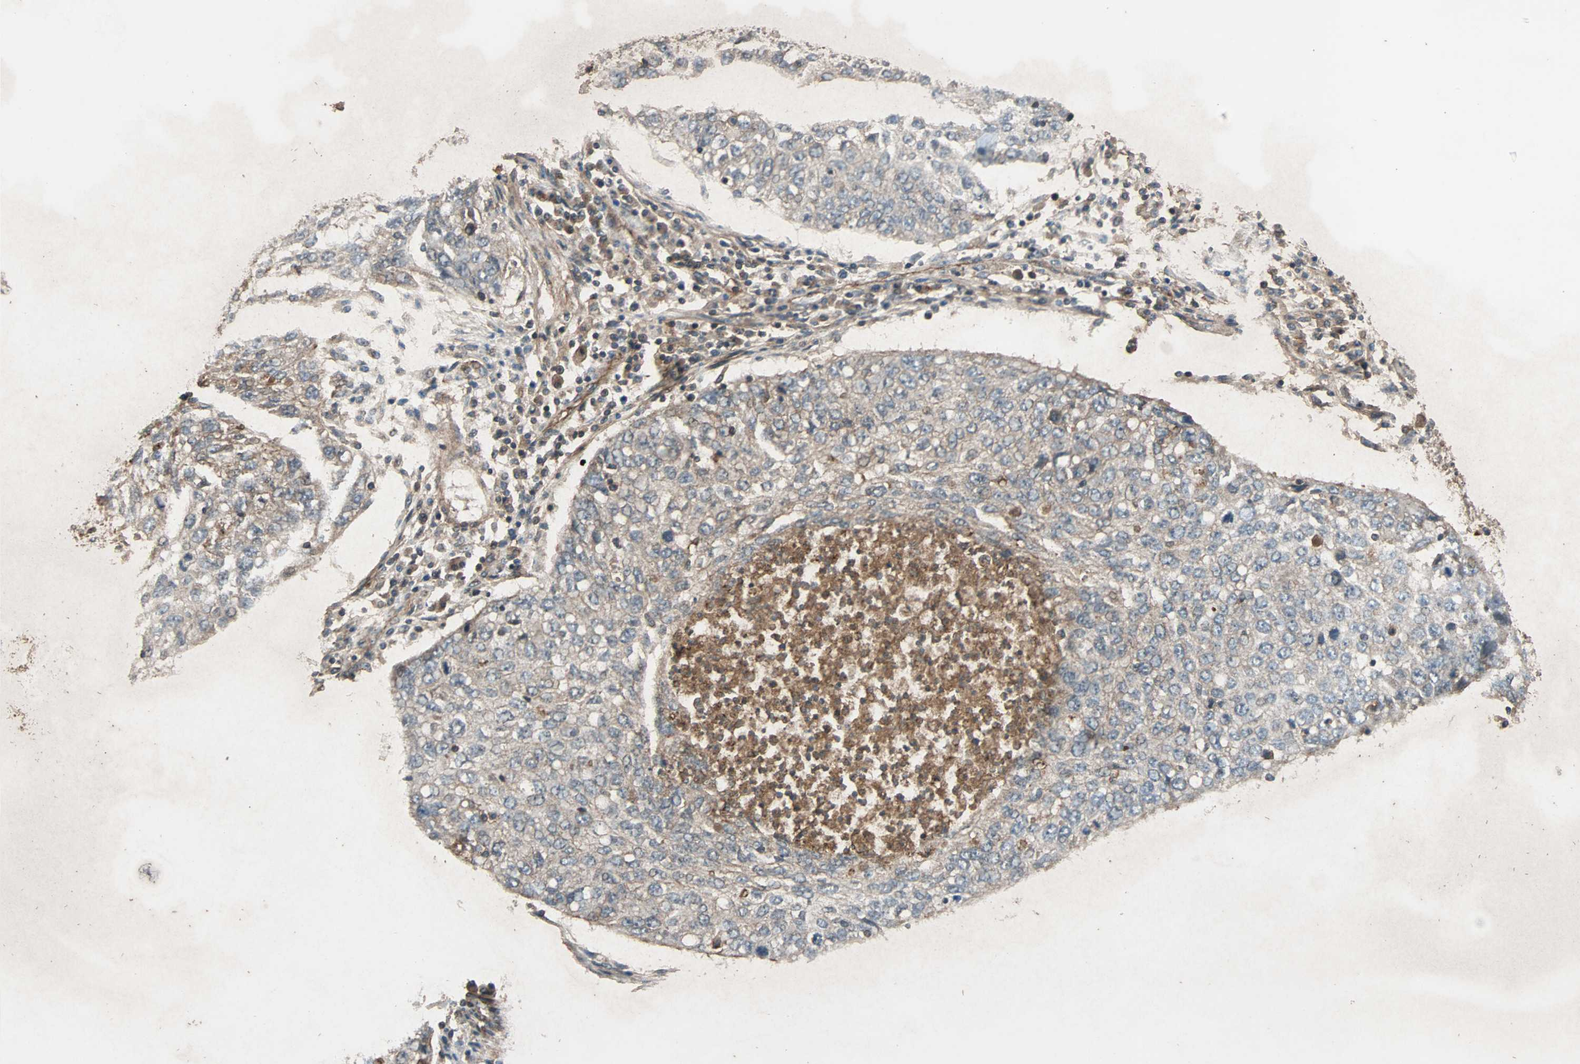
{"staining": {"intensity": "weak", "quantity": ">75%", "location": "cytoplasmic/membranous"}, "tissue": "lung cancer", "cell_type": "Tumor cells", "image_type": "cancer", "snomed": [{"axis": "morphology", "description": "Squamous cell carcinoma, NOS"}, {"axis": "topography", "description": "Lung"}], "caption": "There is low levels of weak cytoplasmic/membranous staining in tumor cells of lung cancer (squamous cell carcinoma), as demonstrated by immunohistochemical staining (brown color).", "gene": "GCK", "patient": {"sex": "female", "age": 63}}